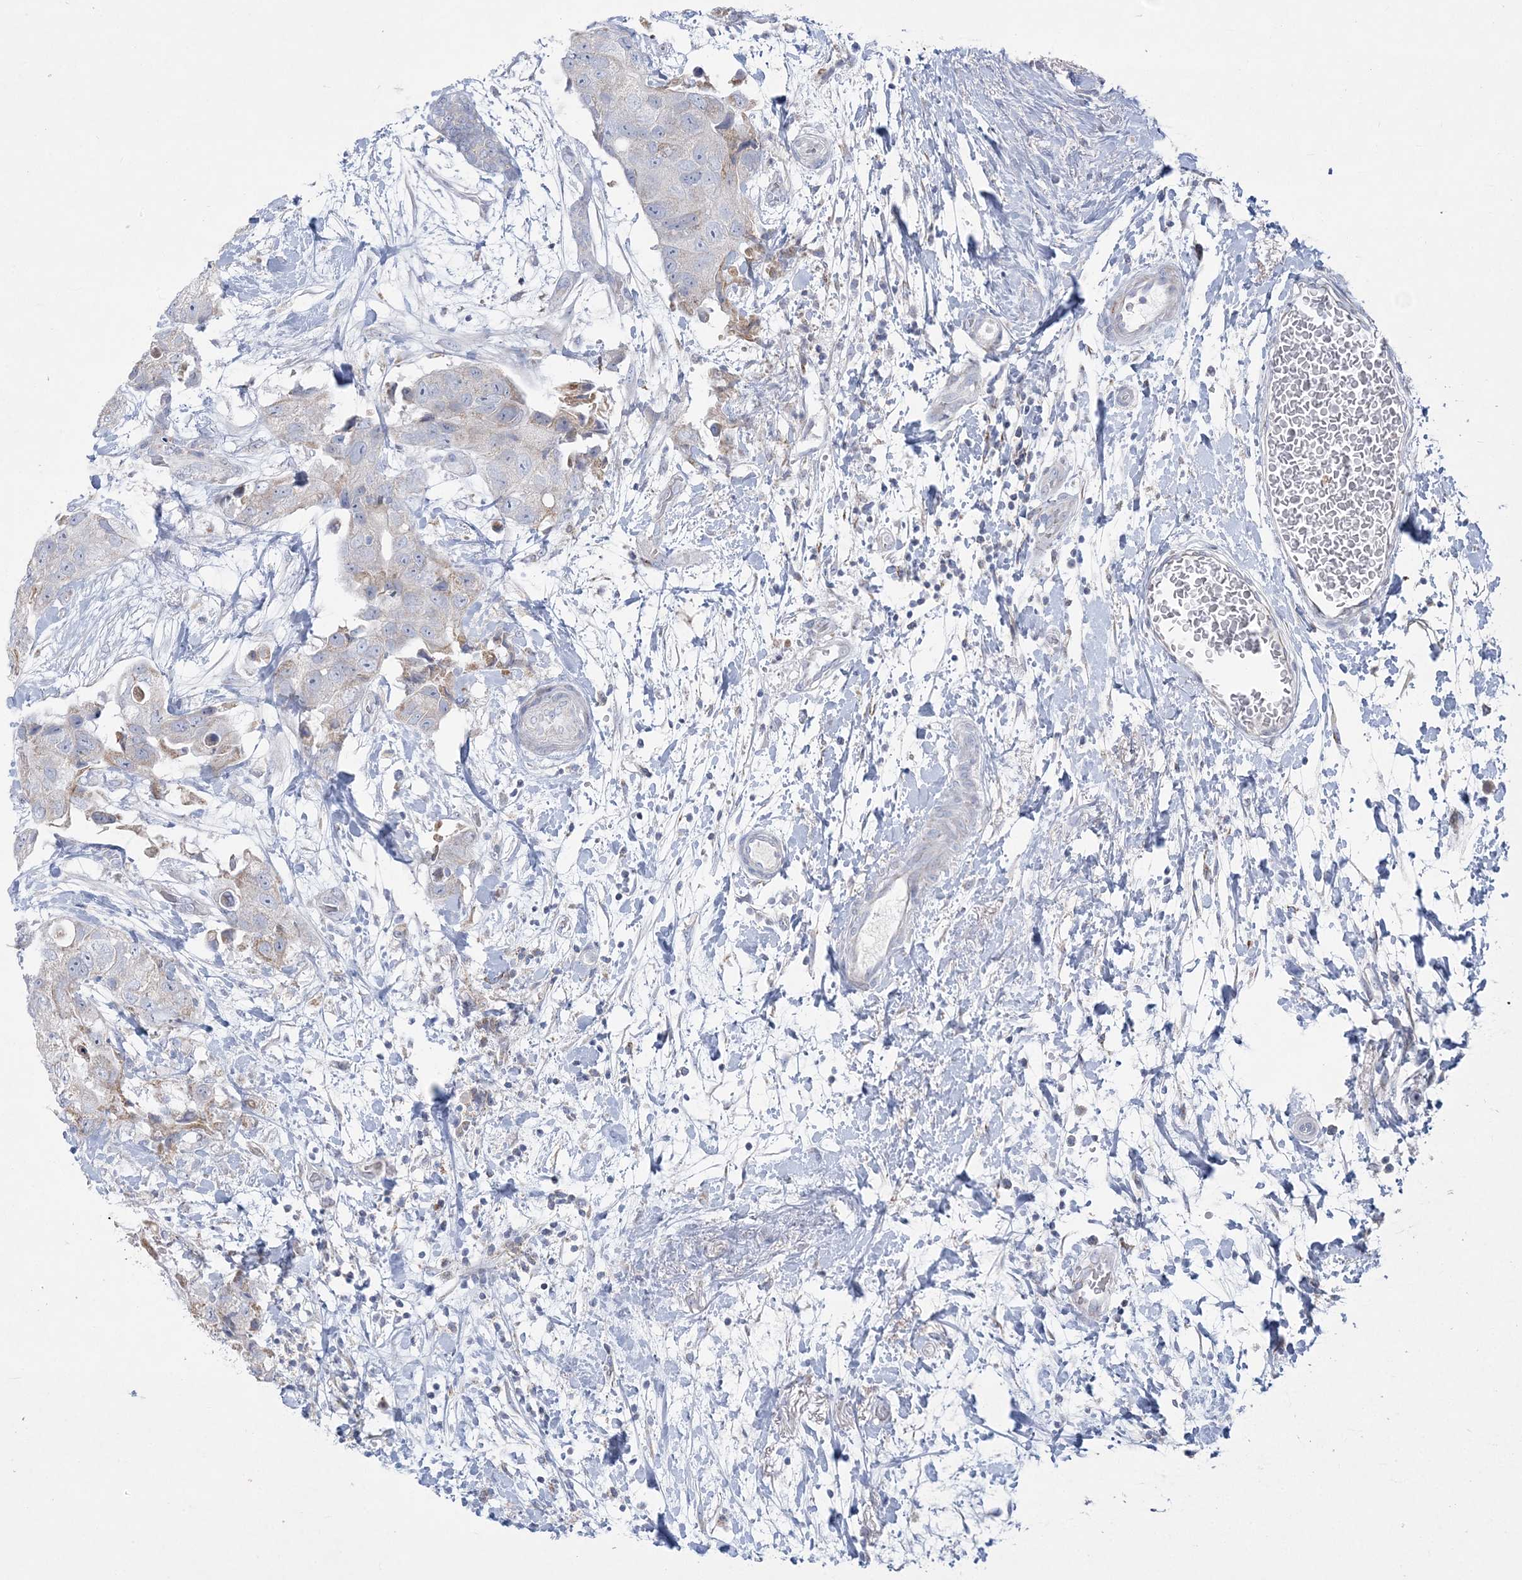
{"staining": {"intensity": "negative", "quantity": "none", "location": "none"}, "tissue": "breast cancer", "cell_type": "Tumor cells", "image_type": "cancer", "snomed": [{"axis": "morphology", "description": "Duct carcinoma"}, {"axis": "topography", "description": "Breast"}], "caption": "The micrograph reveals no staining of tumor cells in invasive ductal carcinoma (breast).", "gene": "TBC1D7", "patient": {"sex": "female", "age": 62}}